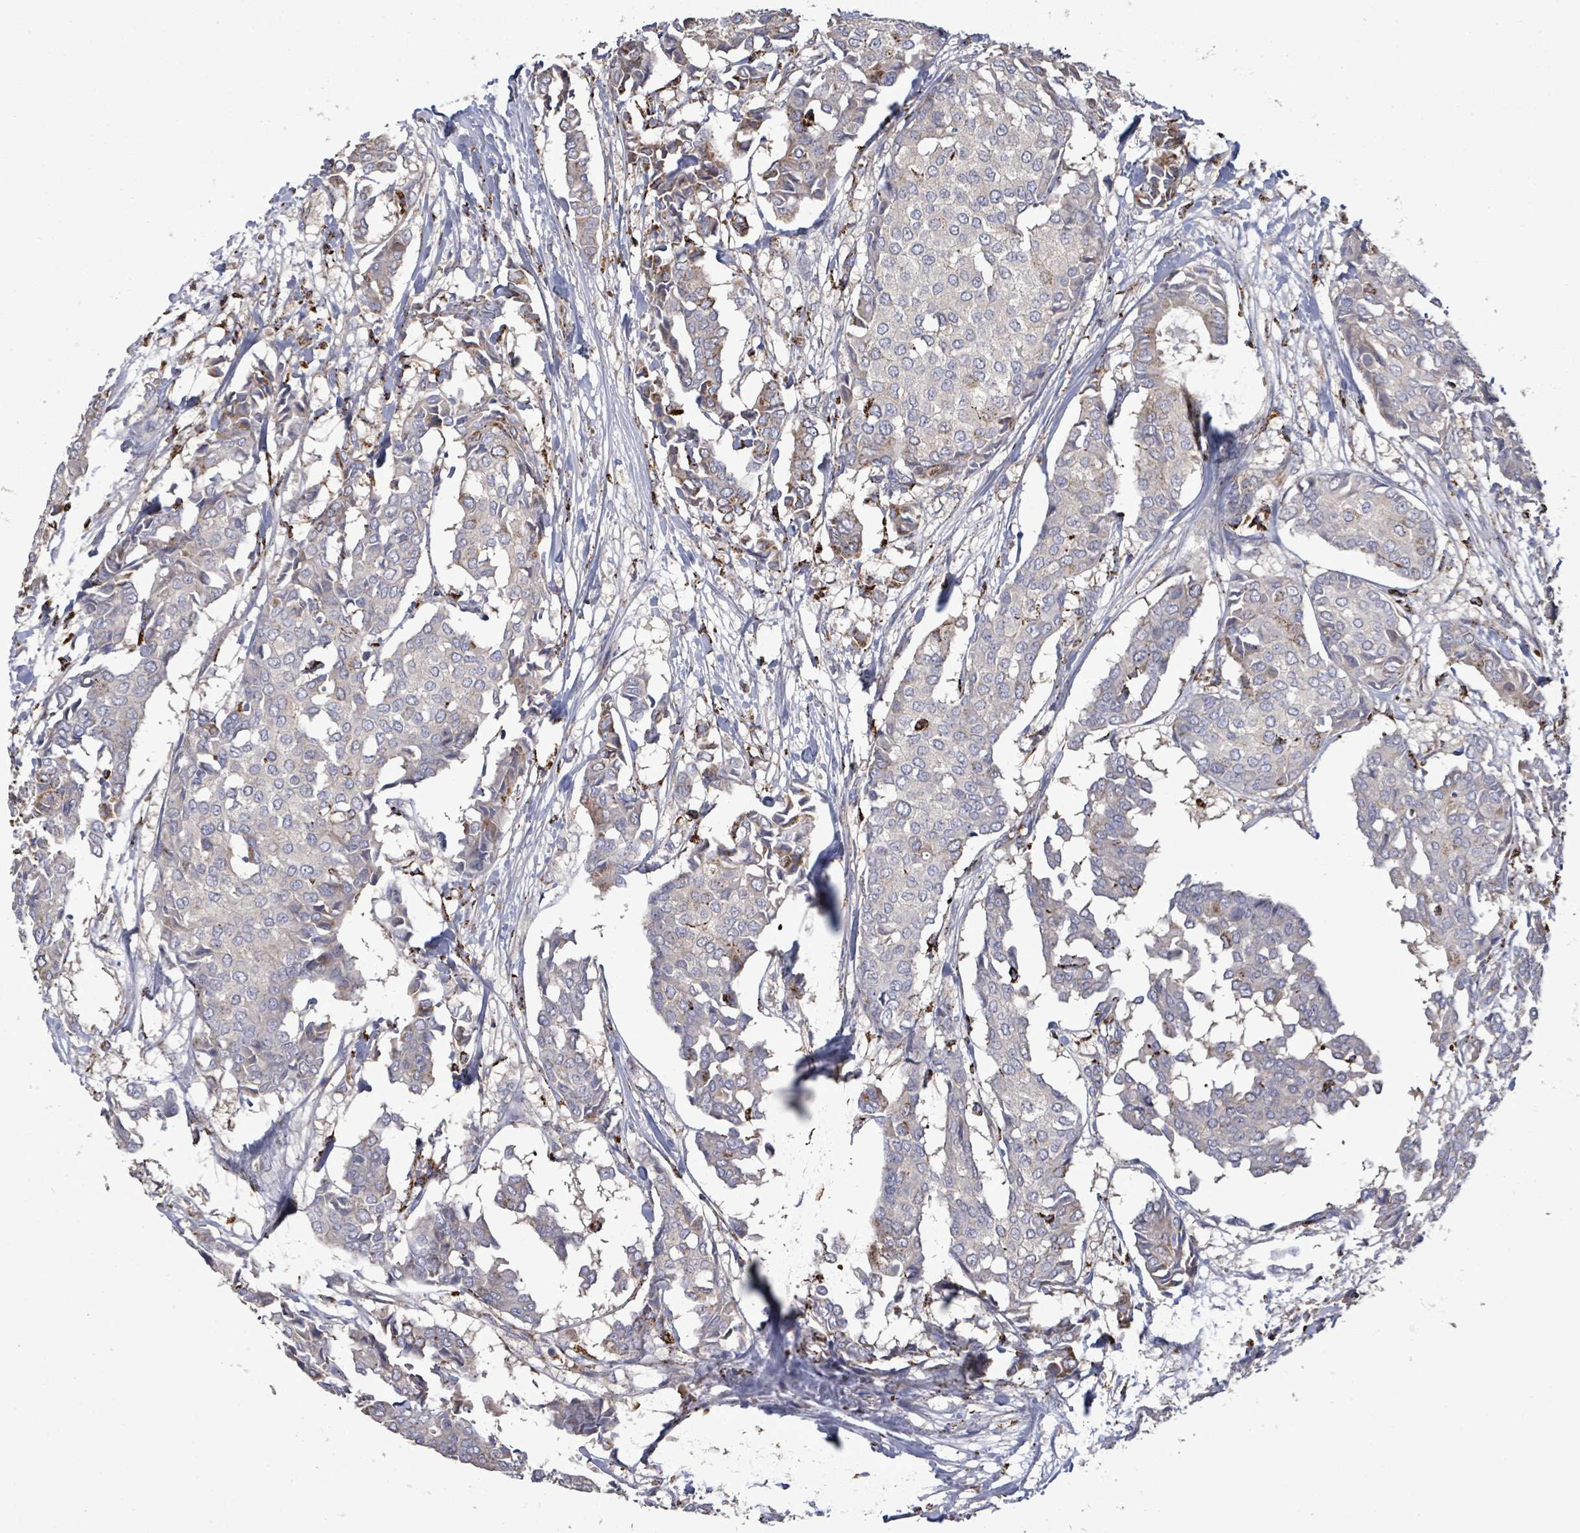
{"staining": {"intensity": "strong", "quantity": "<25%", "location": "cytoplasmic/membranous"}, "tissue": "breast cancer", "cell_type": "Tumor cells", "image_type": "cancer", "snomed": [{"axis": "morphology", "description": "Duct carcinoma"}, {"axis": "topography", "description": "Breast"}], "caption": "Human breast cancer stained for a protein (brown) reveals strong cytoplasmic/membranous positive staining in about <25% of tumor cells.", "gene": "MTMR12", "patient": {"sex": "female", "age": 75}}